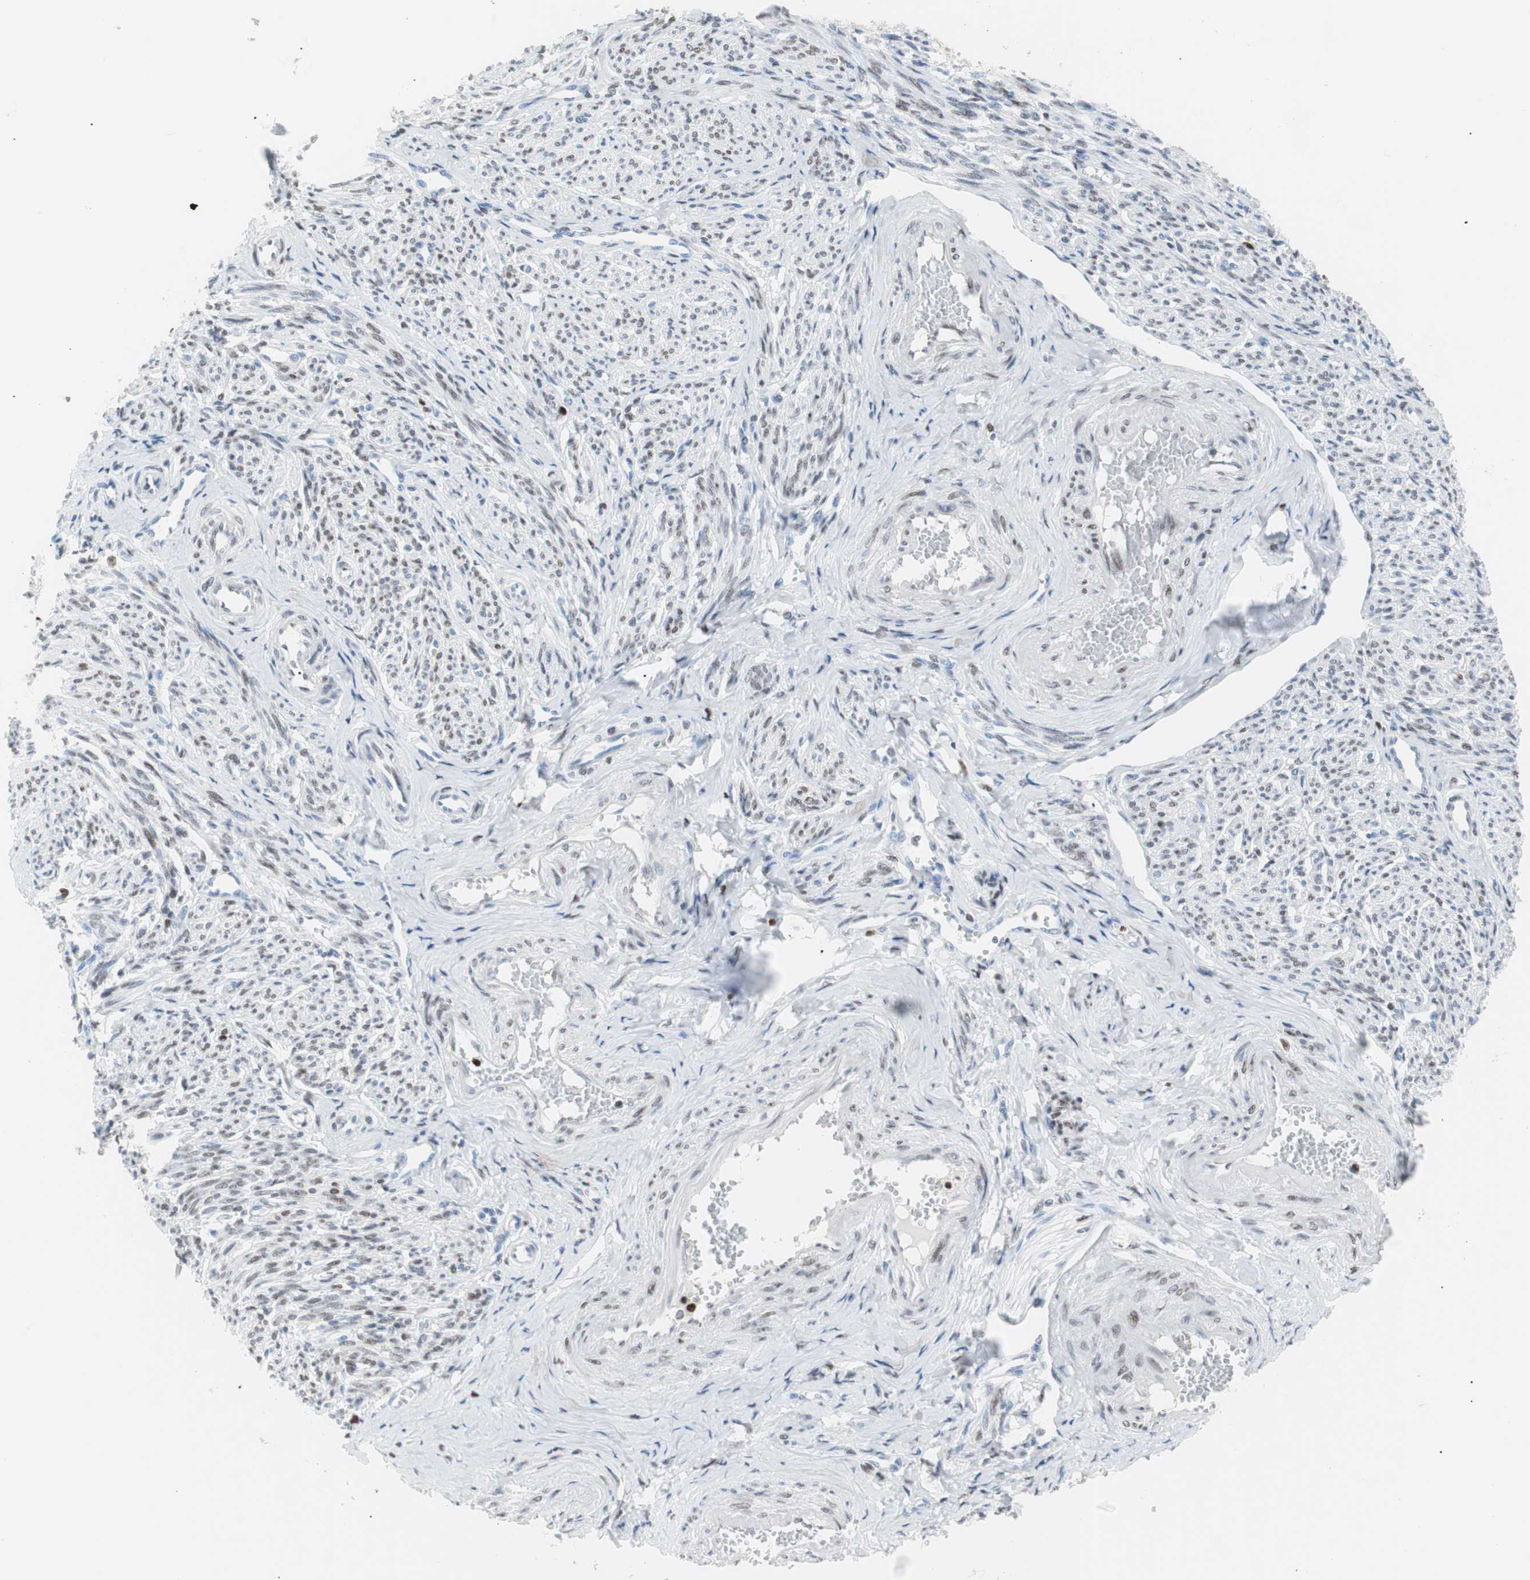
{"staining": {"intensity": "weak", "quantity": "<25%", "location": "nuclear"}, "tissue": "smooth muscle", "cell_type": "Smooth muscle cells", "image_type": "normal", "snomed": [{"axis": "morphology", "description": "Normal tissue, NOS"}, {"axis": "topography", "description": "Smooth muscle"}], "caption": "Smooth muscle cells show no significant protein staining in benign smooth muscle. Brightfield microscopy of immunohistochemistry (IHC) stained with DAB (brown) and hematoxylin (blue), captured at high magnification.", "gene": "CEBPB", "patient": {"sex": "female", "age": 65}}